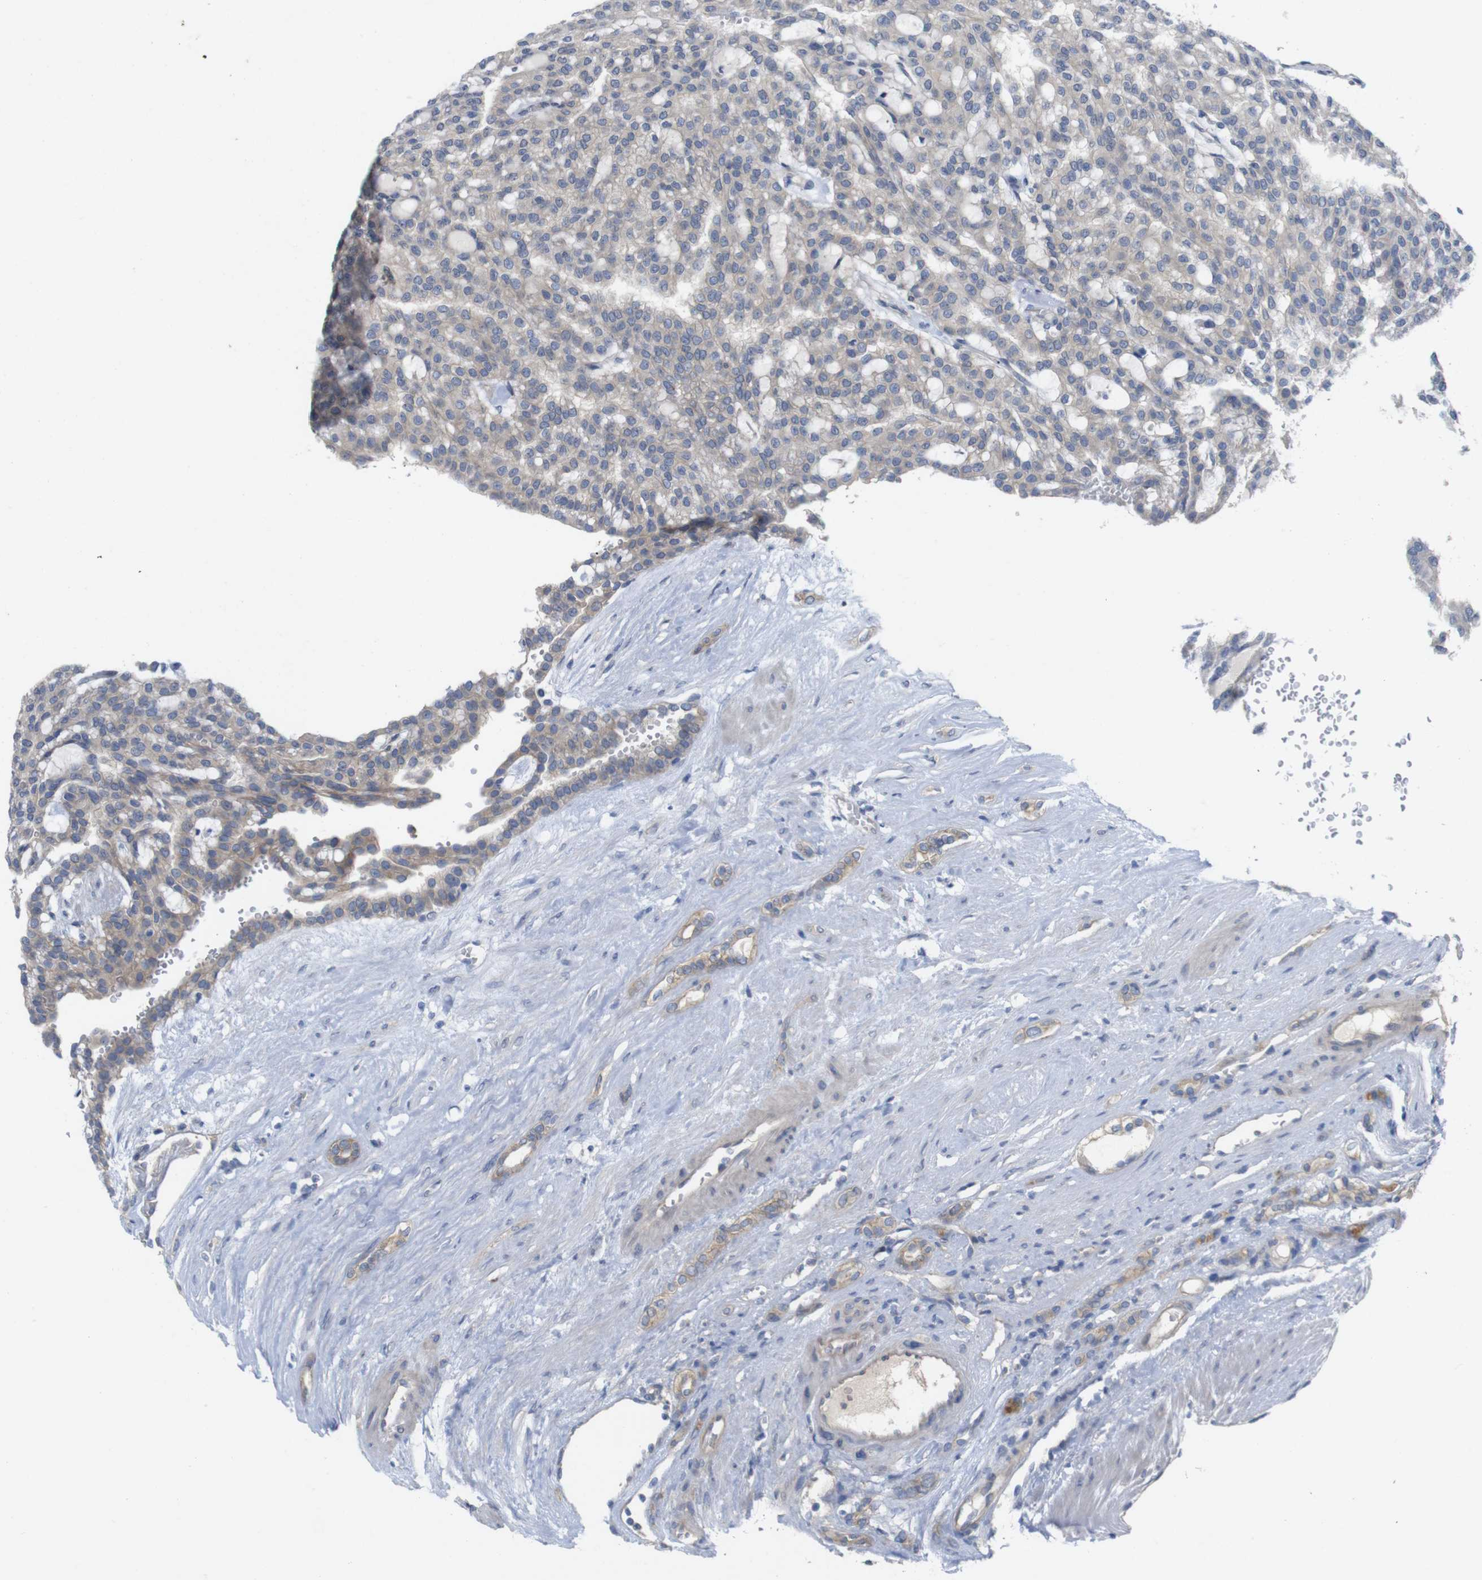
{"staining": {"intensity": "negative", "quantity": "none", "location": "none"}, "tissue": "renal cancer", "cell_type": "Tumor cells", "image_type": "cancer", "snomed": [{"axis": "morphology", "description": "Adenocarcinoma, NOS"}, {"axis": "topography", "description": "Kidney"}], "caption": "The micrograph shows no significant staining in tumor cells of renal cancer.", "gene": "KIDINS220", "patient": {"sex": "male", "age": 63}}